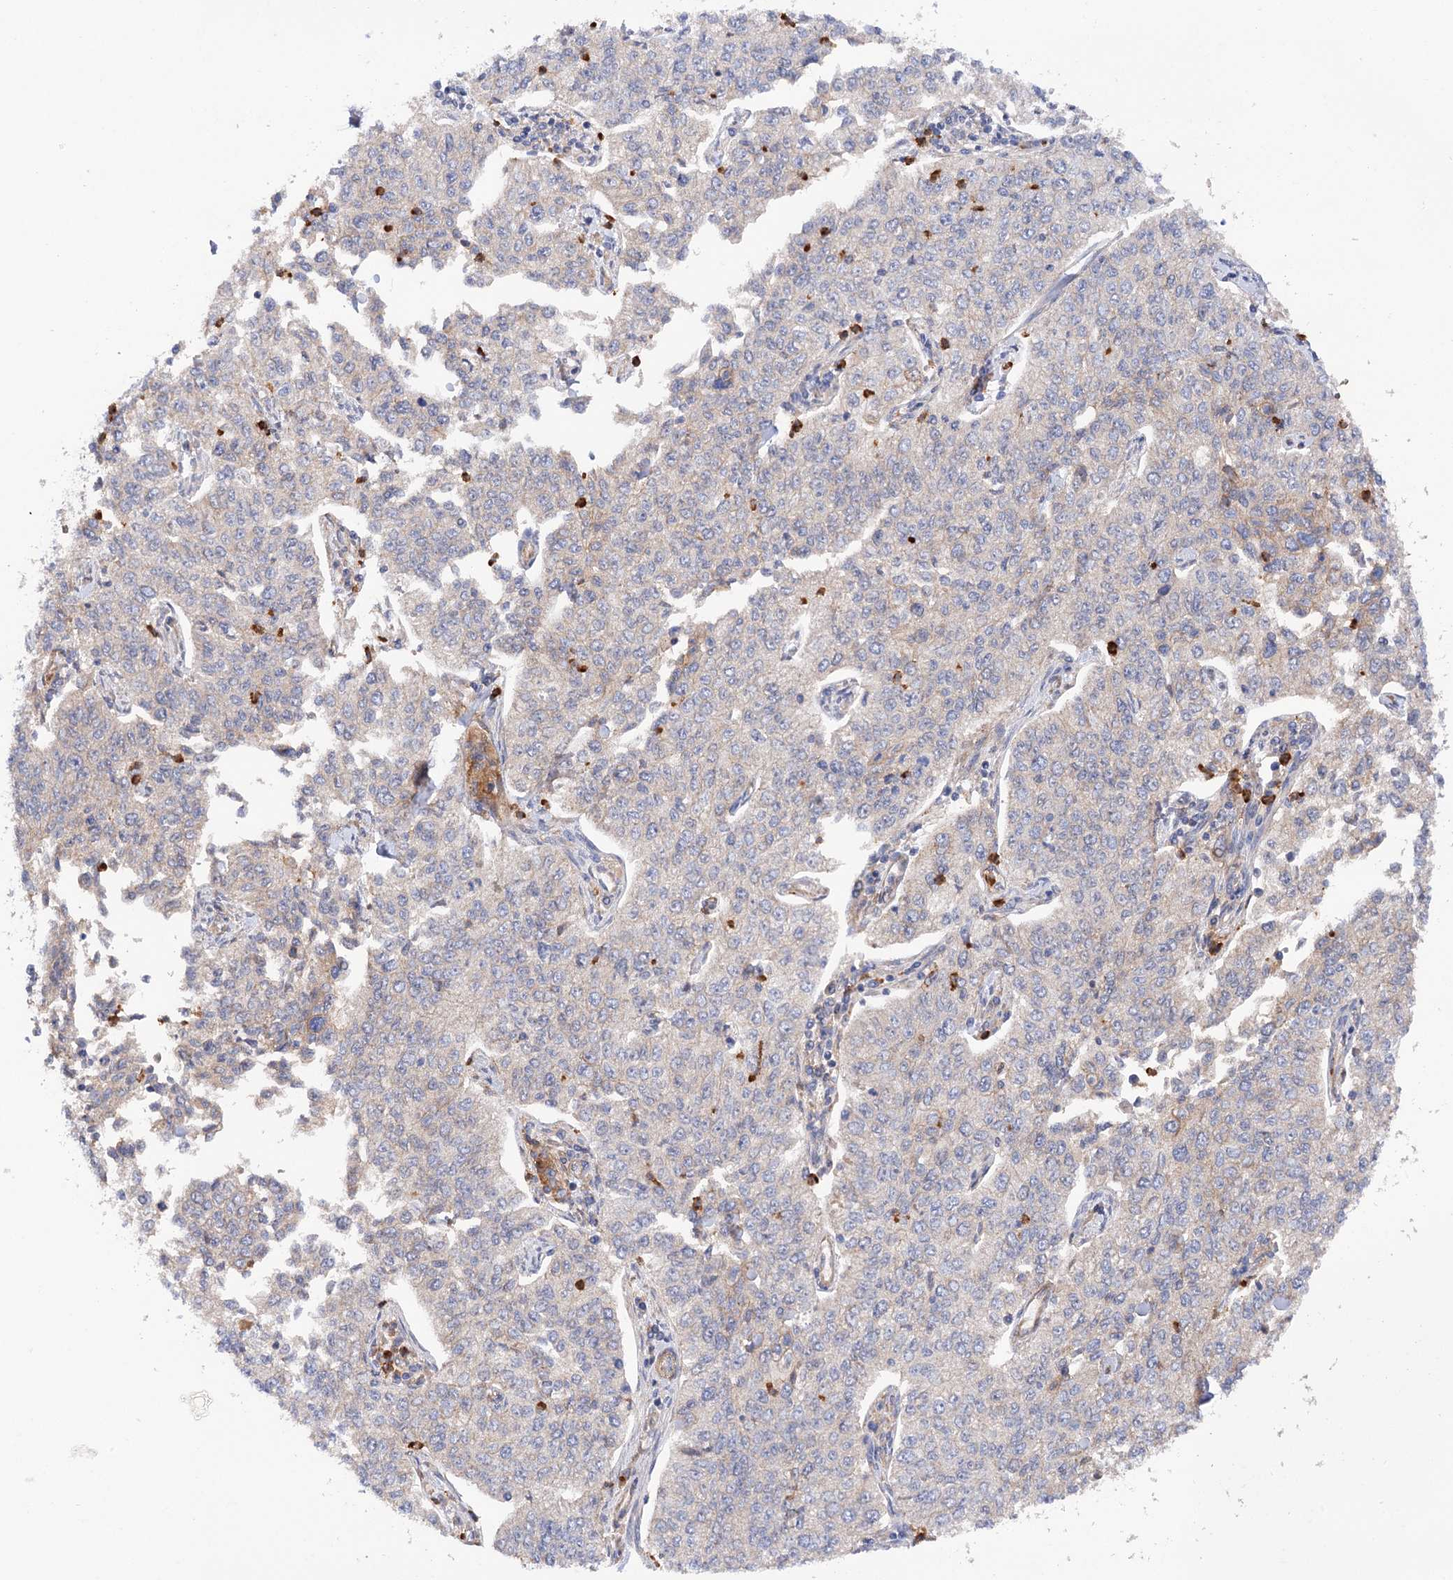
{"staining": {"intensity": "negative", "quantity": "none", "location": "none"}, "tissue": "cervical cancer", "cell_type": "Tumor cells", "image_type": "cancer", "snomed": [{"axis": "morphology", "description": "Squamous cell carcinoma, NOS"}, {"axis": "topography", "description": "Cervix"}], "caption": "Immunohistochemistry photomicrograph of human cervical cancer stained for a protein (brown), which reveals no staining in tumor cells.", "gene": "CSAD", "patient": {"sex": "female", "age": 35}}